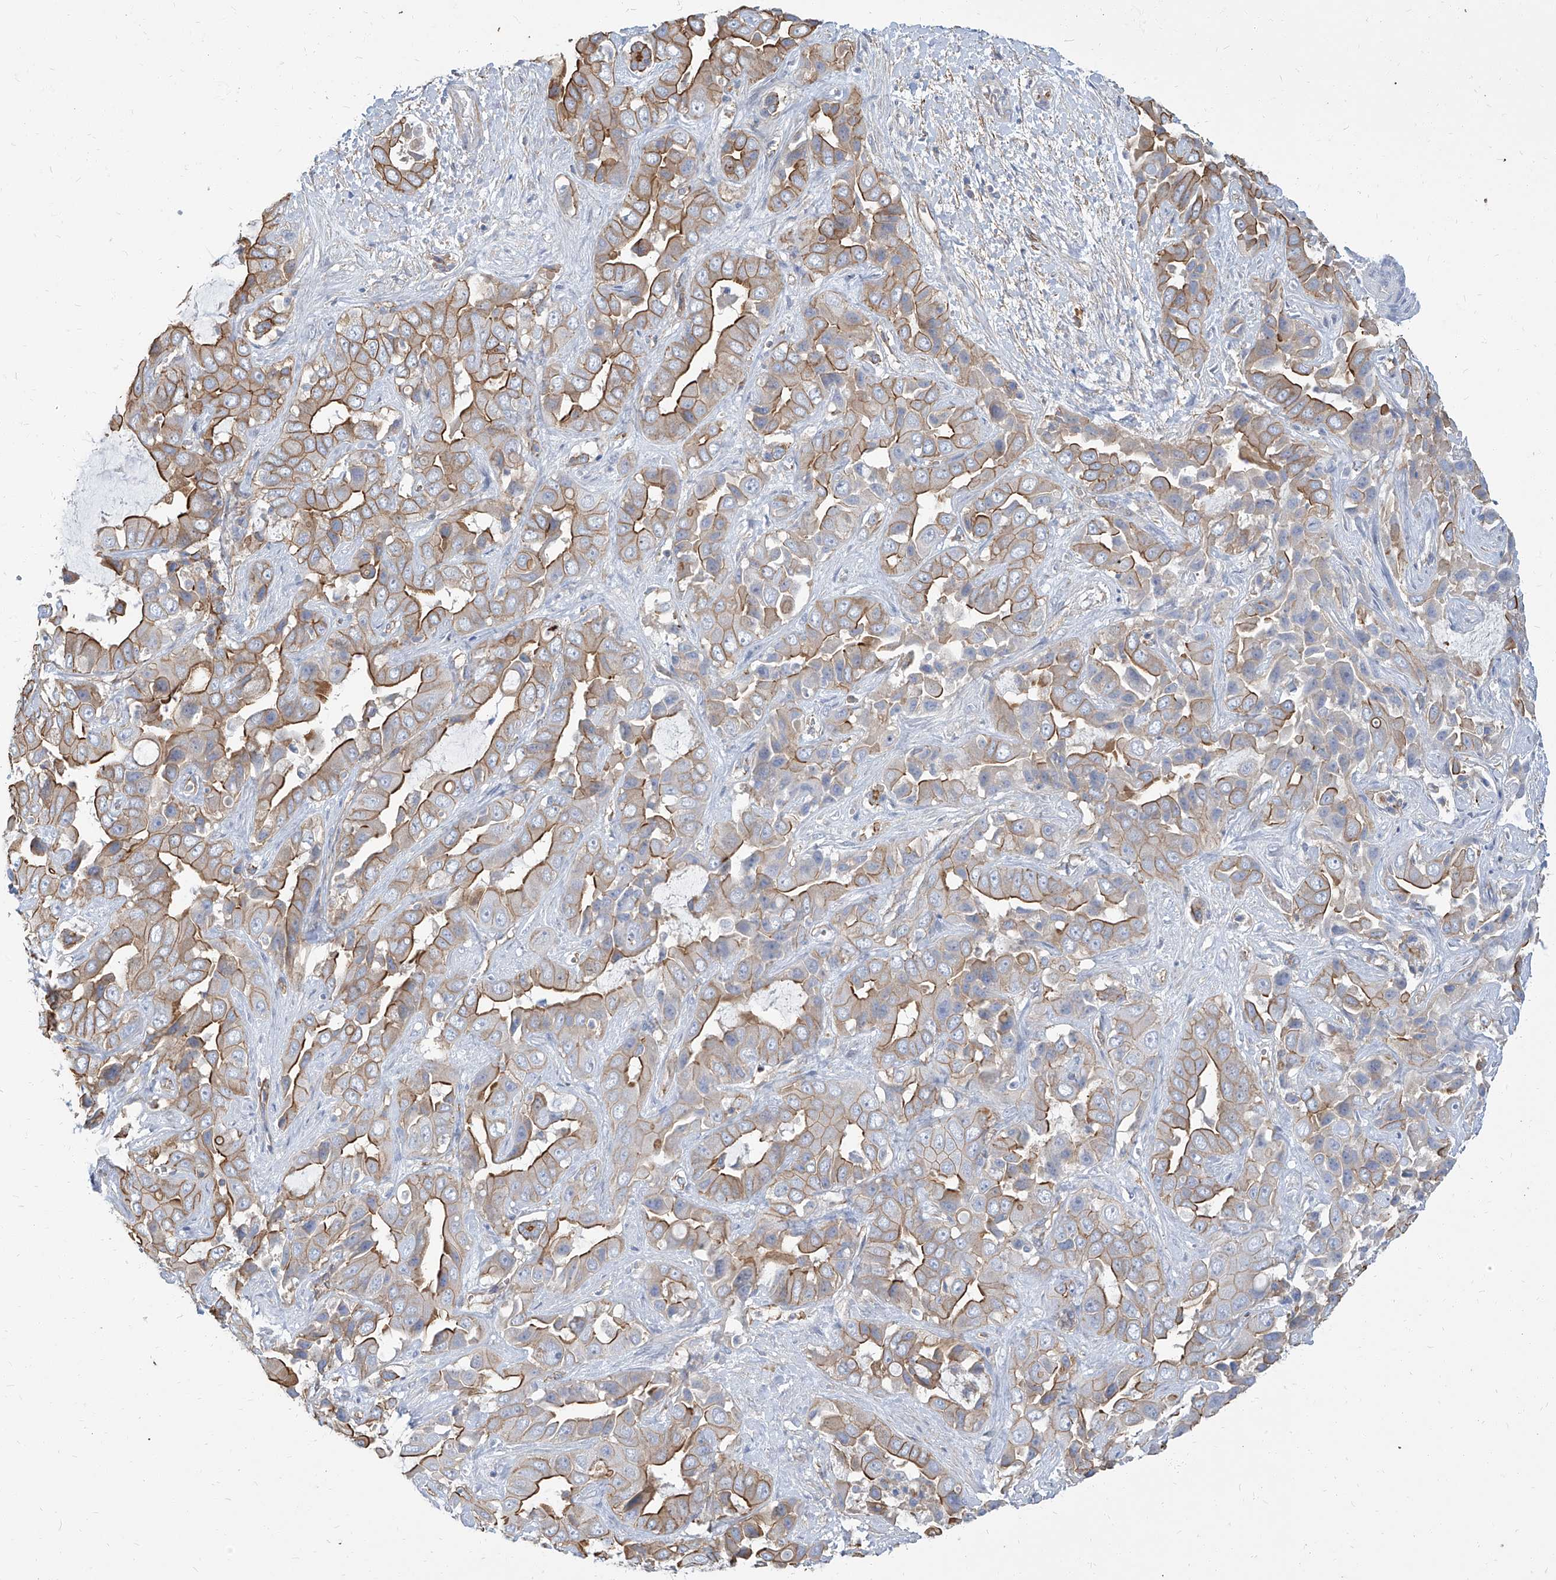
{"staining": {"intensity": "strong", "quantity": "25%-75%", "location": "cytoplasmic/membranous"}, "tissue": "liver cancer", "cell_type": "Tumor cells", "image_type": "cancer", "snomed": [{"axis": "morphology", "description": "Cholangiocarcinoma"}, {"axis": "topography", "description": "Liver"}], "caption": "A brown stain shows strong cytoplasmic/membranous expression of a protein in human liver cholangiocarcinoma tumor cells. (Brightfield microscopy of DAB IHC at high magnification).", "gene": "TXLNB", "patient": {"sex": "female", "age": 52}}